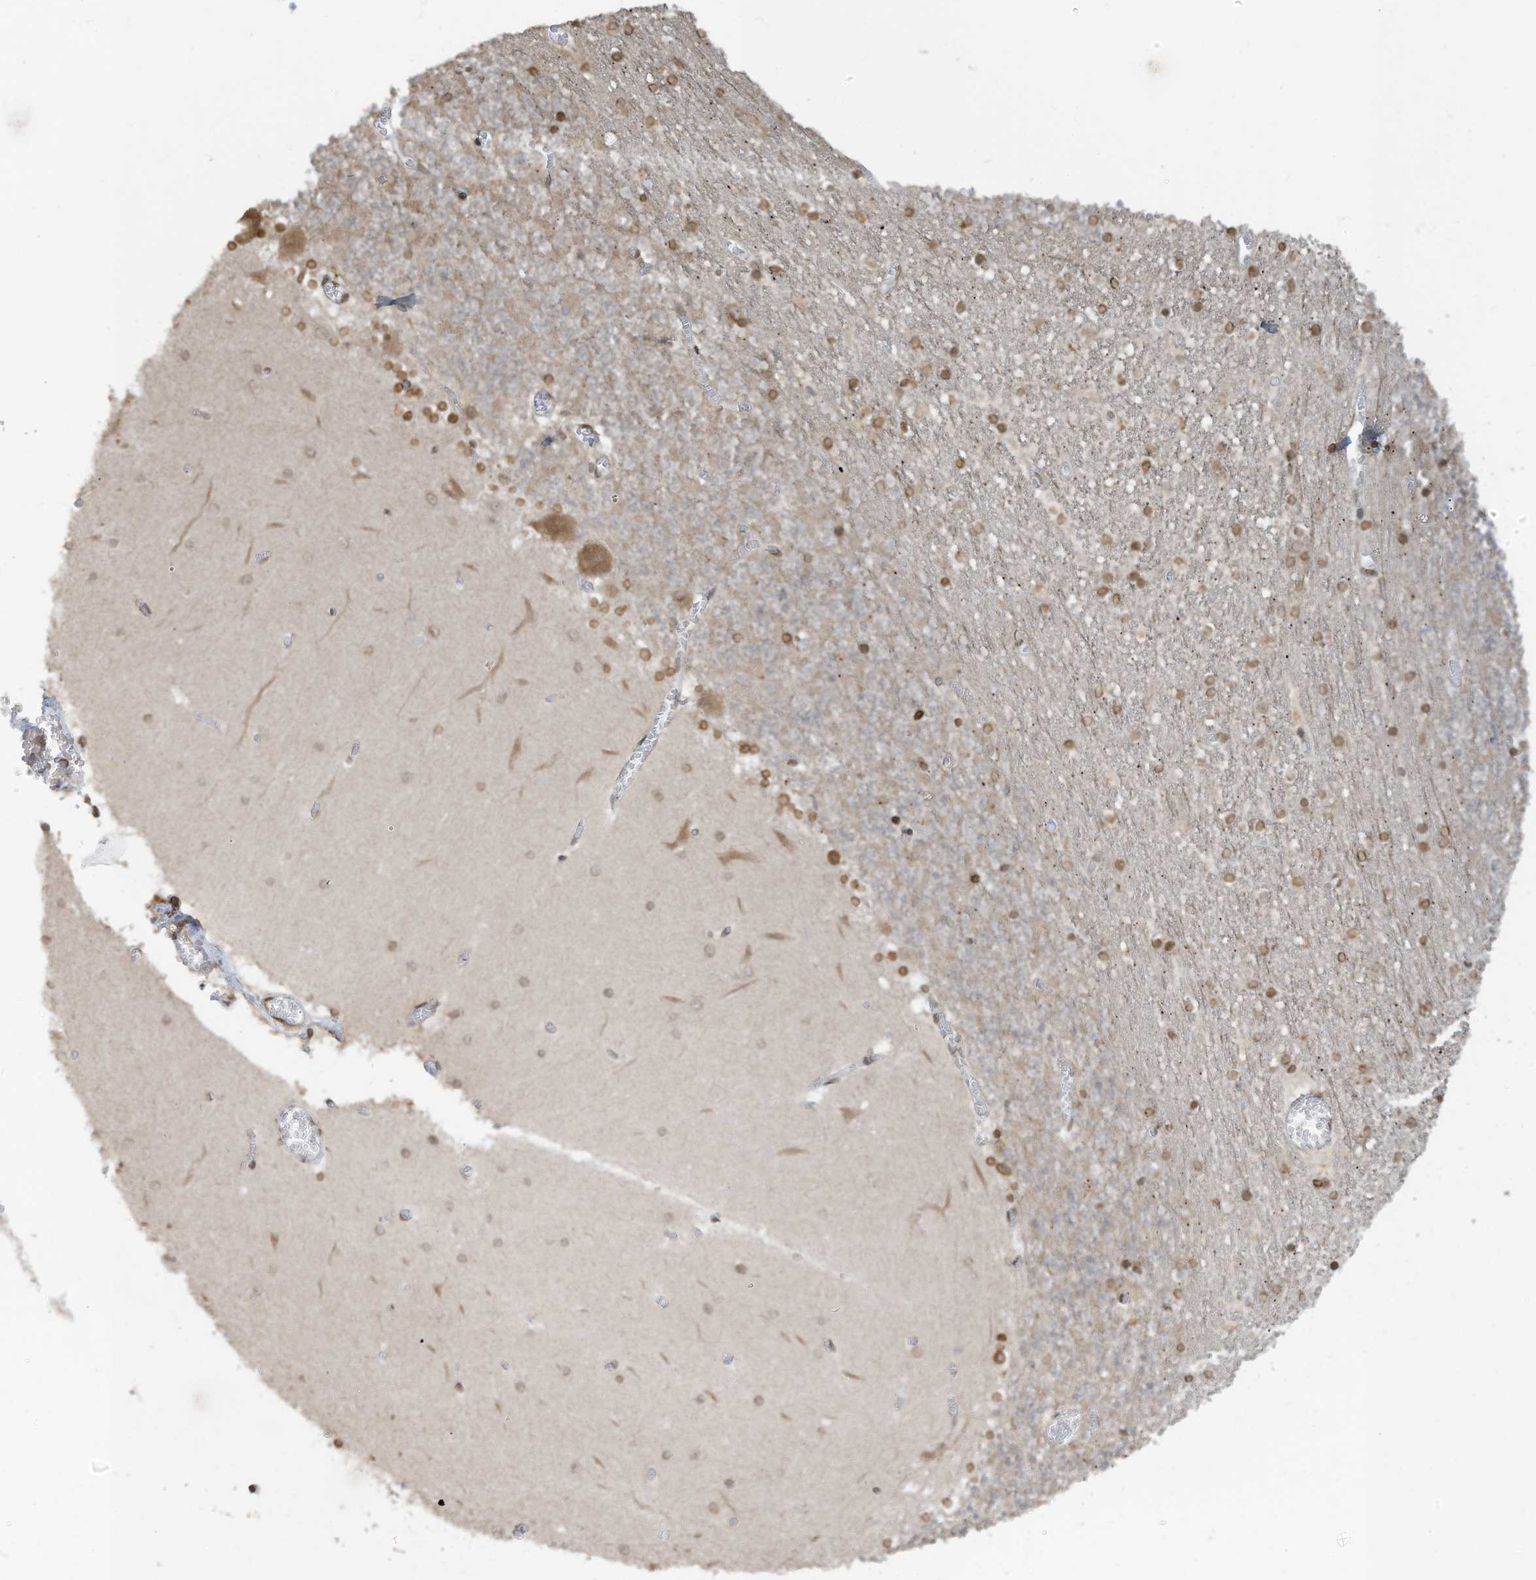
{"staining": {"intensity": "moderate", "quantity": "<25%", "location": "cytoplasmic/membranous,nuclear"}, "tissue": "cerebellum", "cell_type": "Cells in granular layer", "image_type": "normal", "snomed": [{"axis": "morphology", "description": "Normal tissue, NOS"}, {"axis": "topography", "description": "Cerebellum"}], "caption": "Approximately <25% of cells in granular layer in unremarkable human cerebellum demonstrate moderate cytoplasmic/membranous,nuclear protein expression as visualized by brown immunohistochemical staining.", "gene": "RABL3", "patient": {"sex": "female", "age": 28}}